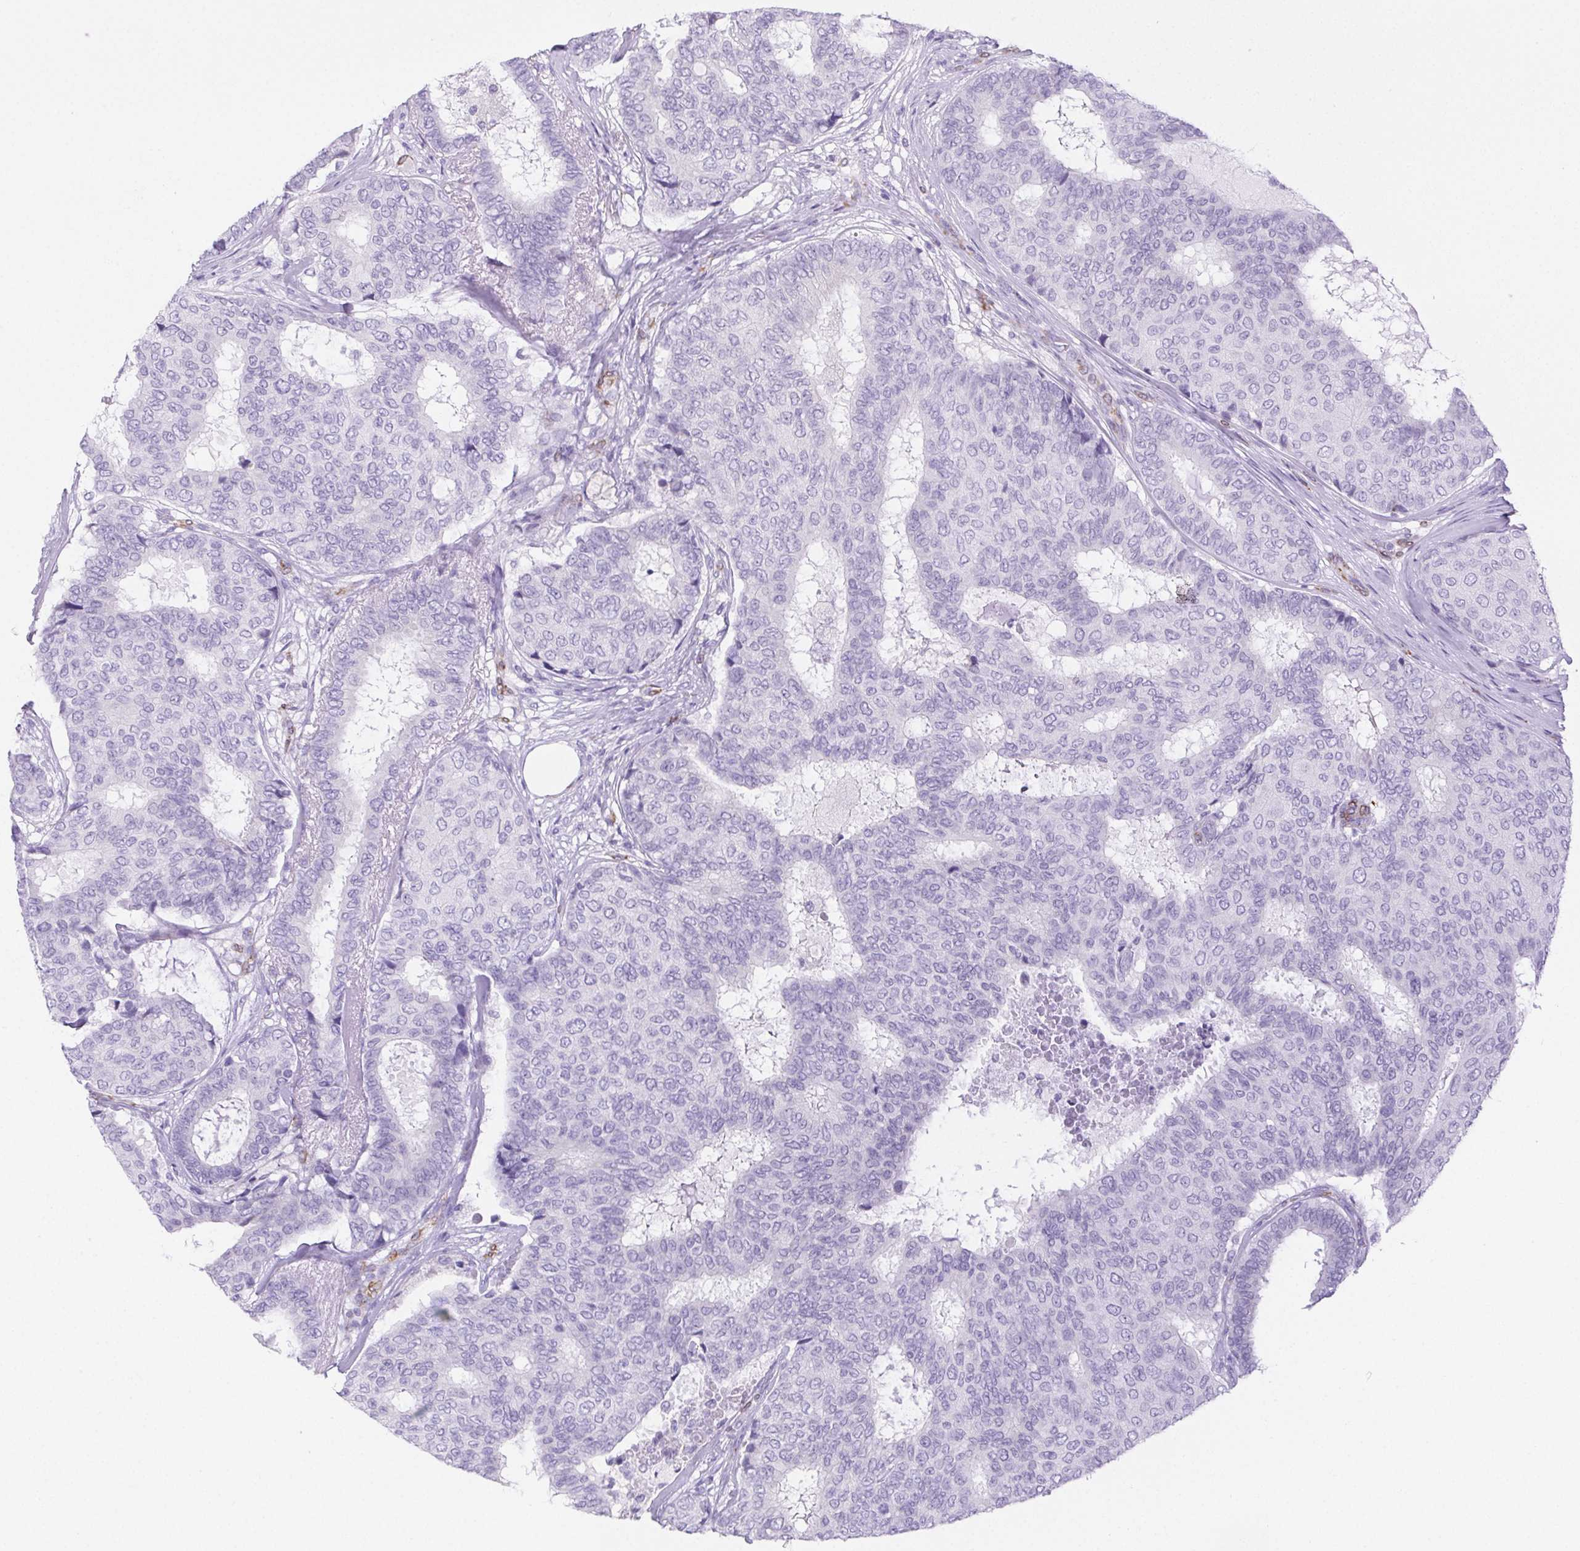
{"staining": {"intensity": "negative", "quantity": "none", "location": "none"}, "tissue": "breast cancer", "cell_type": "Tumor cells", "image_type": "cancer", "snomed": [{"axis": "morphology", "description": "Duct carcinoma"}, {"axis": "topography", "description": "Breast"}], "caption": "A photomicrograph of breast cancer stained for a protein demonstrates no brown staining in tumor cells.", "gene": "HRC", "patient": {"sex": "female", "age": 75}}